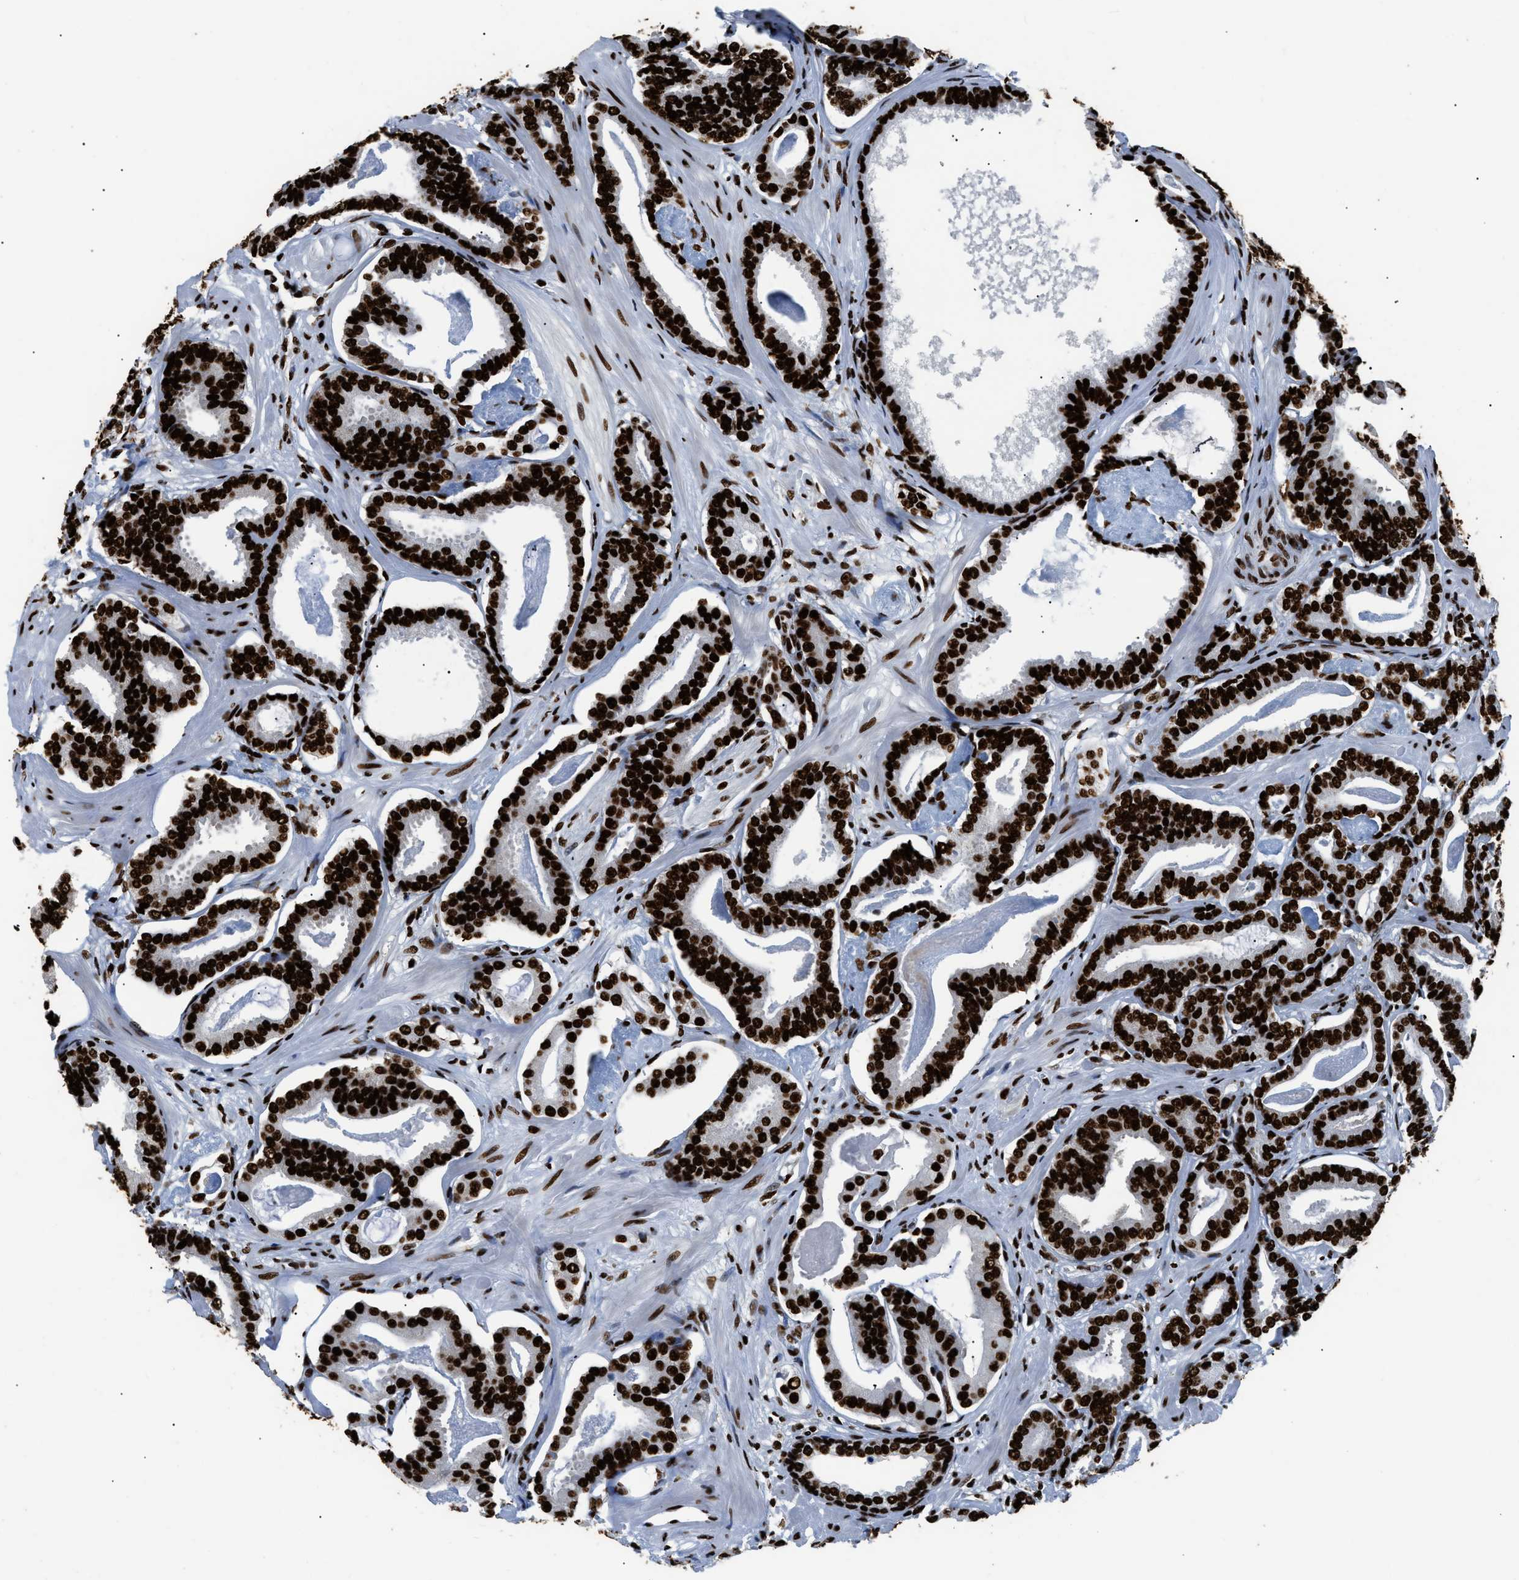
{"staining": {"intensity": "strong", "quantity": ">75%", "location": "nuclear"}, "tissue": "prostate cancer", "cell_type": "Tumor cells", "image_type": "cancer", "snomed": [{"axis": "morphology", "description": "Adenocarcinoma, Low grade"}, {"axis": "topography", "description": "Prostate"}], "caption": "A high amount of strong nuclear positivity is seen in approximately >75% of tumor cells in prostate cancer tissue.", "gene": "HNRNPM", "patient": {"sex": "male", "age": 53}}